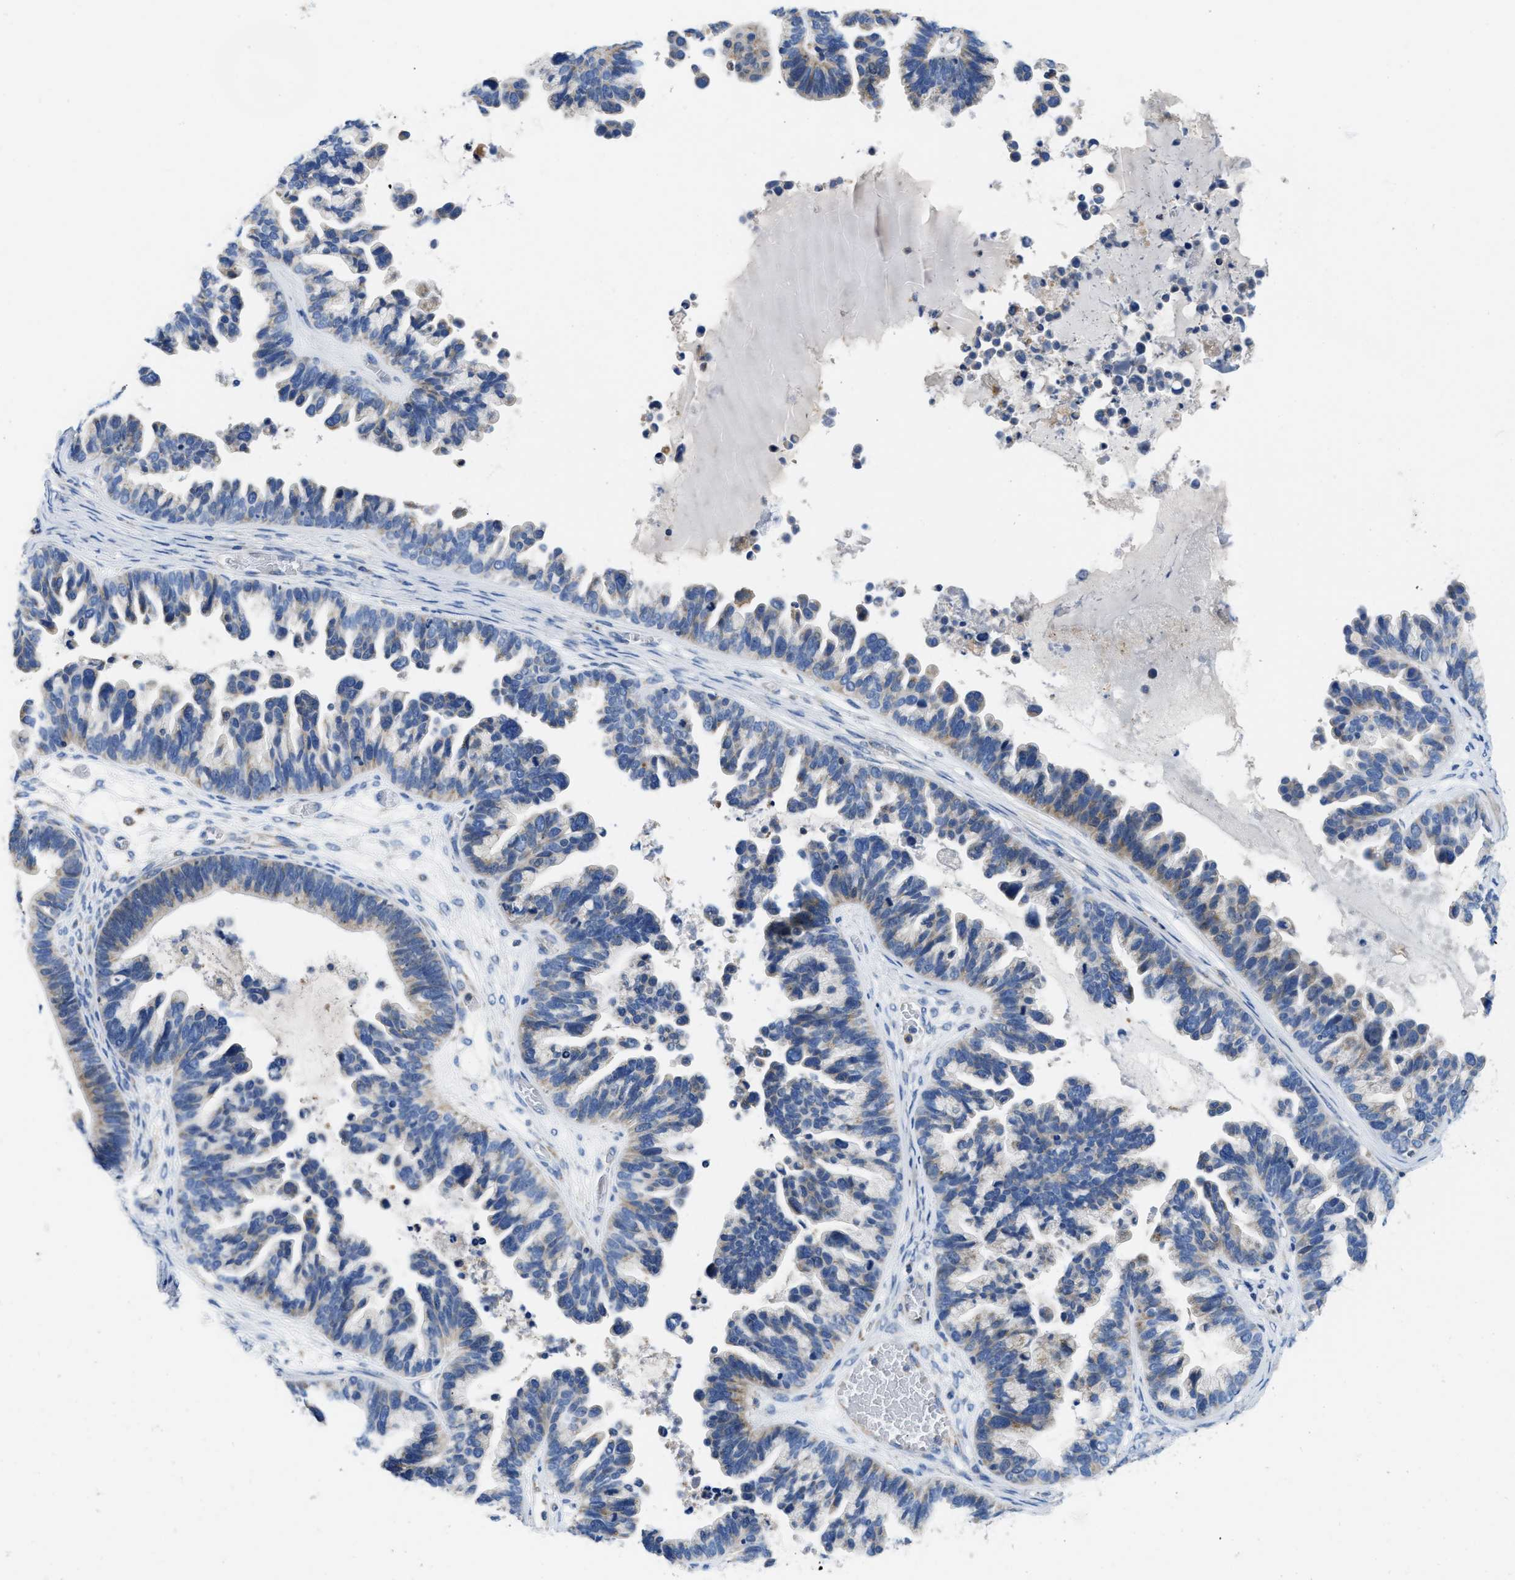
{"staining": {"intensity": "weak", "quantity": "<25%", "location": "cytoplasmic/membranous"}, "tissue": "ovarian cancer", "cell_type": "Tumor cells", "image_type": "cancer", "snomed": [{"axis": "morphology", "description": "Cystadenocarcinoma, serous, NOS"}, {"axis": "topography", "description": "Ovary"}], "caption": "This is an immunohistochemistry micrograph of human serous cystadenocarcinoma (ovarian). There is no staining in tumor cells.", "gene": "SLC25A13", "patient": {"sex": "female", "age": 56}}